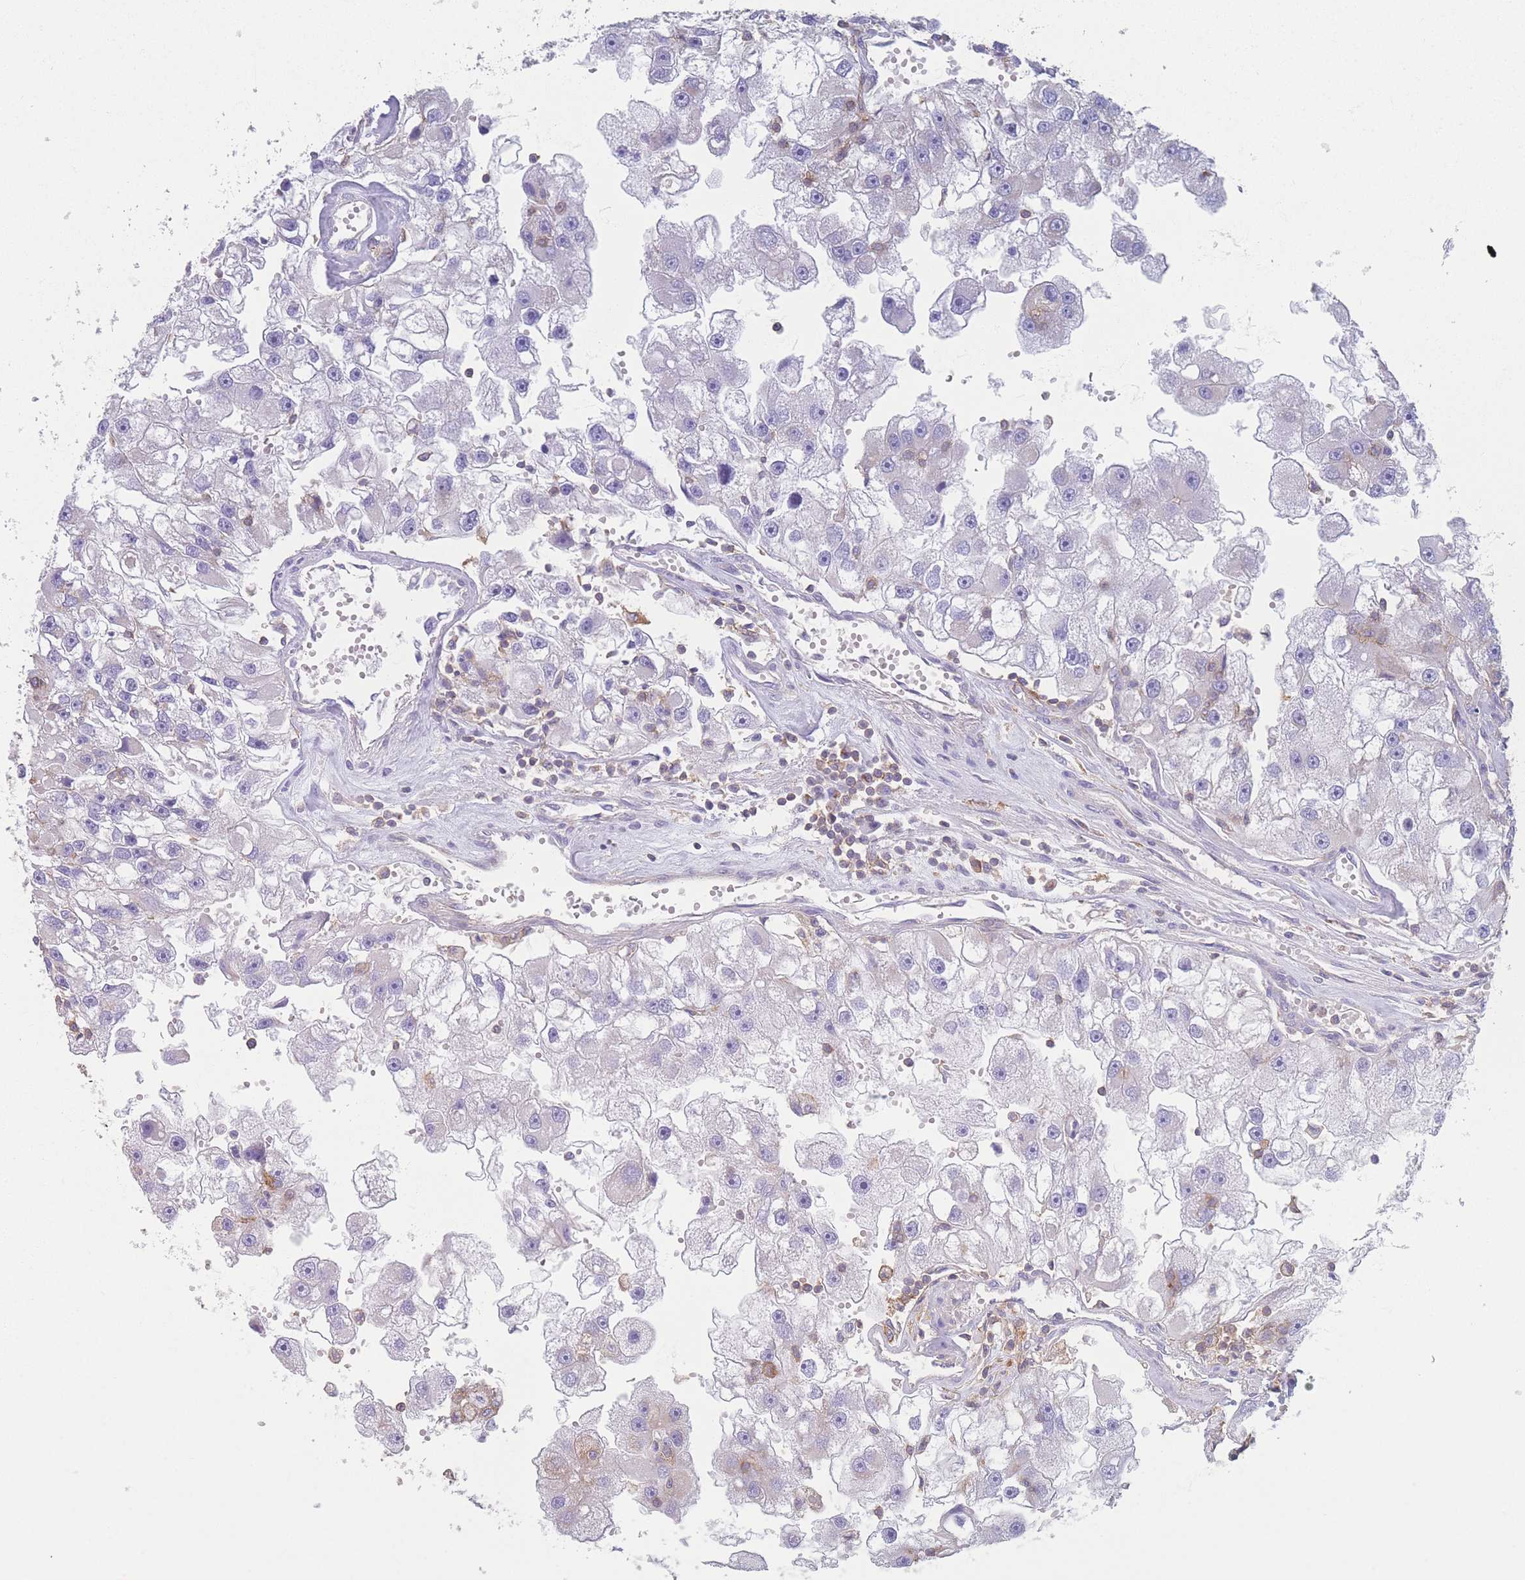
{"staining": {"intensity": "negative", "quantity": "none", "location": "none"}, "tissue": "renal cancer", "cell_type": "Tumor cells", "image_type": "cancer", "snomed": [{"axis": "morphology", "description": "Adenocarcinoma, NOS"}, {"axis": "topography", "description": "Kidney"}], "caption": "High power microscopy micrograph of an immunohistochemistry photomicrograph of renal cancer, revealing no significant expression in tumor cells.", "gene": "ADH1A", "patient": {"sex": "male", "age": 63}}